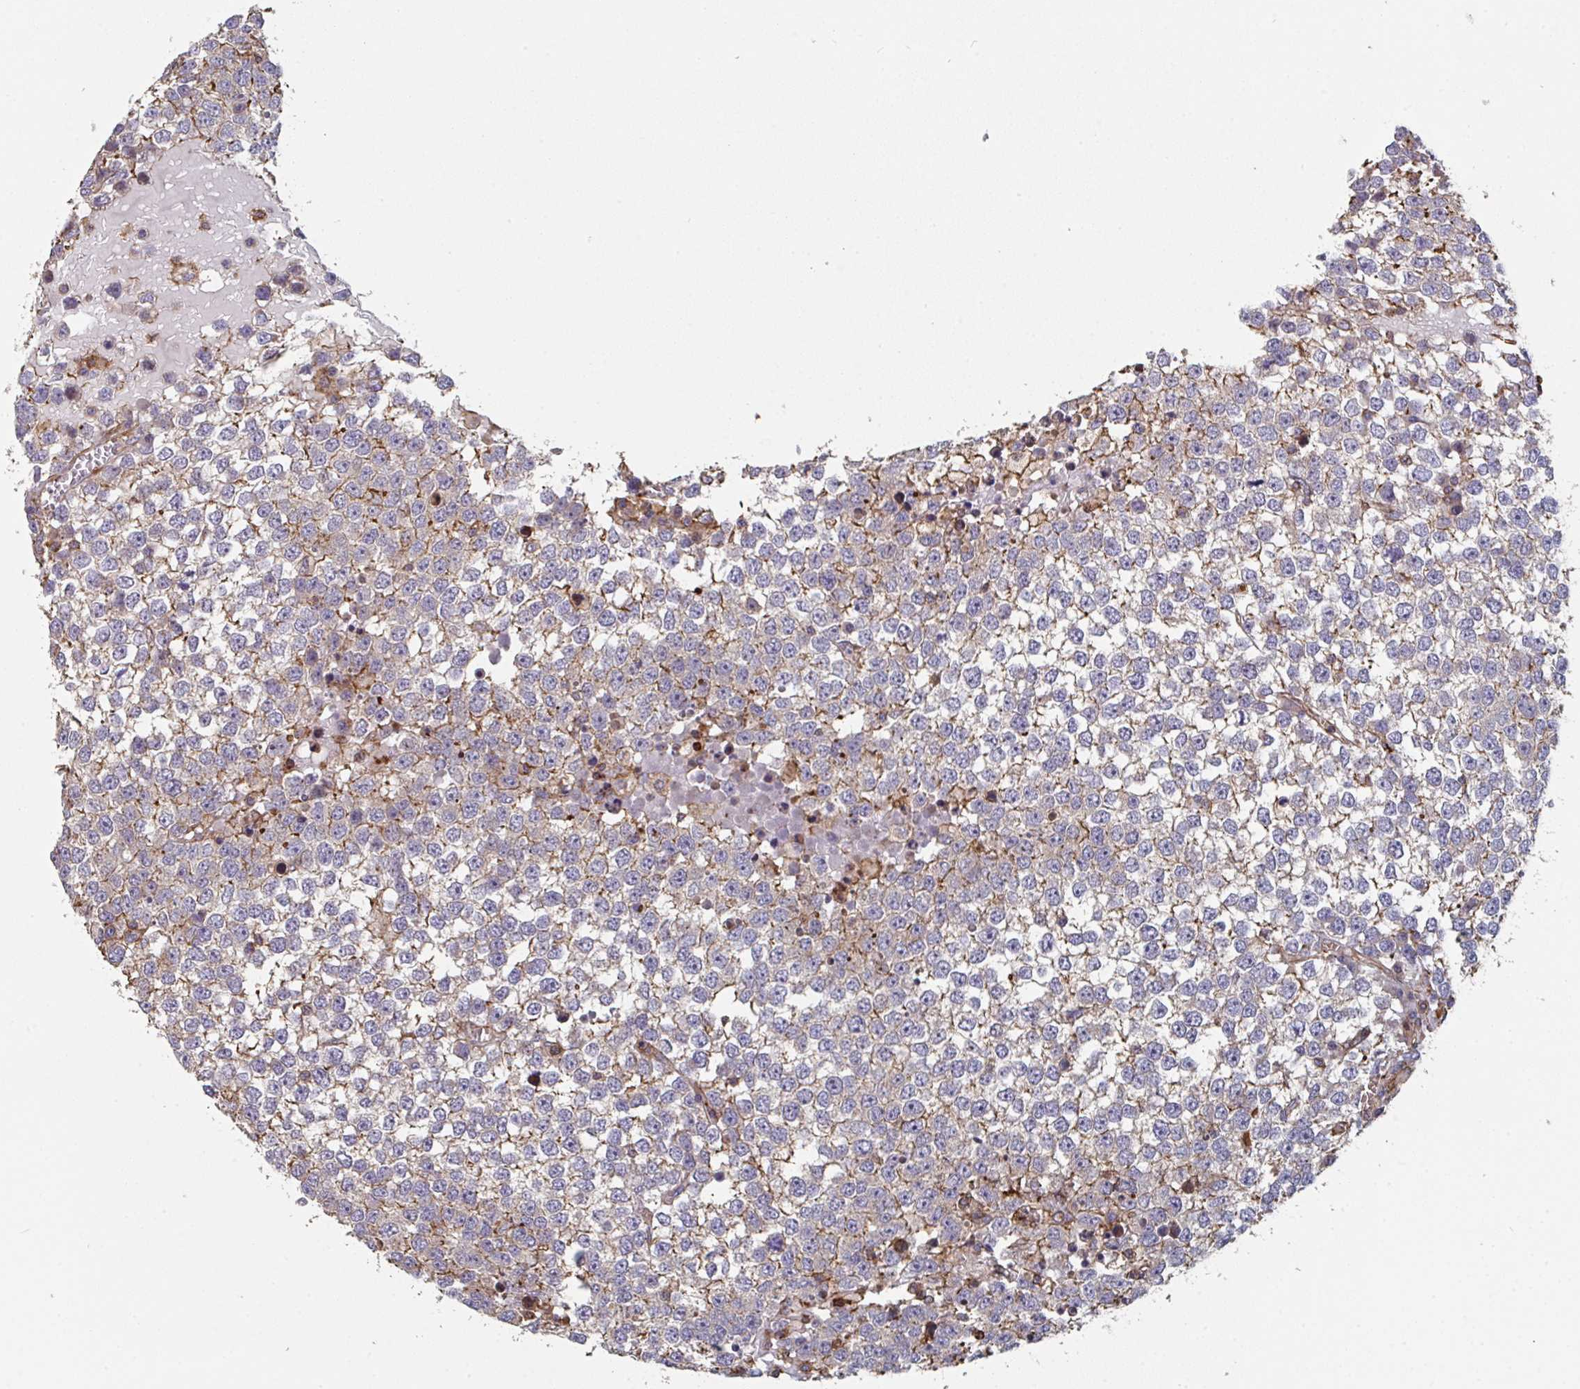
{"staining": {"intensity": "weak", "quantity": "25%-75%", "location": "cytoplasmic/membranous"}, "tissue": "testis cancer", "cell_type": "Tumor cells", "image_type": "cancer", "snomed": [{"axis": "morphology", "description": "Seminoma, NOS"}, {"axis": "topography", "description": "Testis"}], "caption": "This is an image of IHC staining of testis cancer (seminoma), which shows weak positivity in the cytoplasmic/membranous of tumor cells.", "gene": "FZD2", "patient": {"sex": "male", "age": 65}}